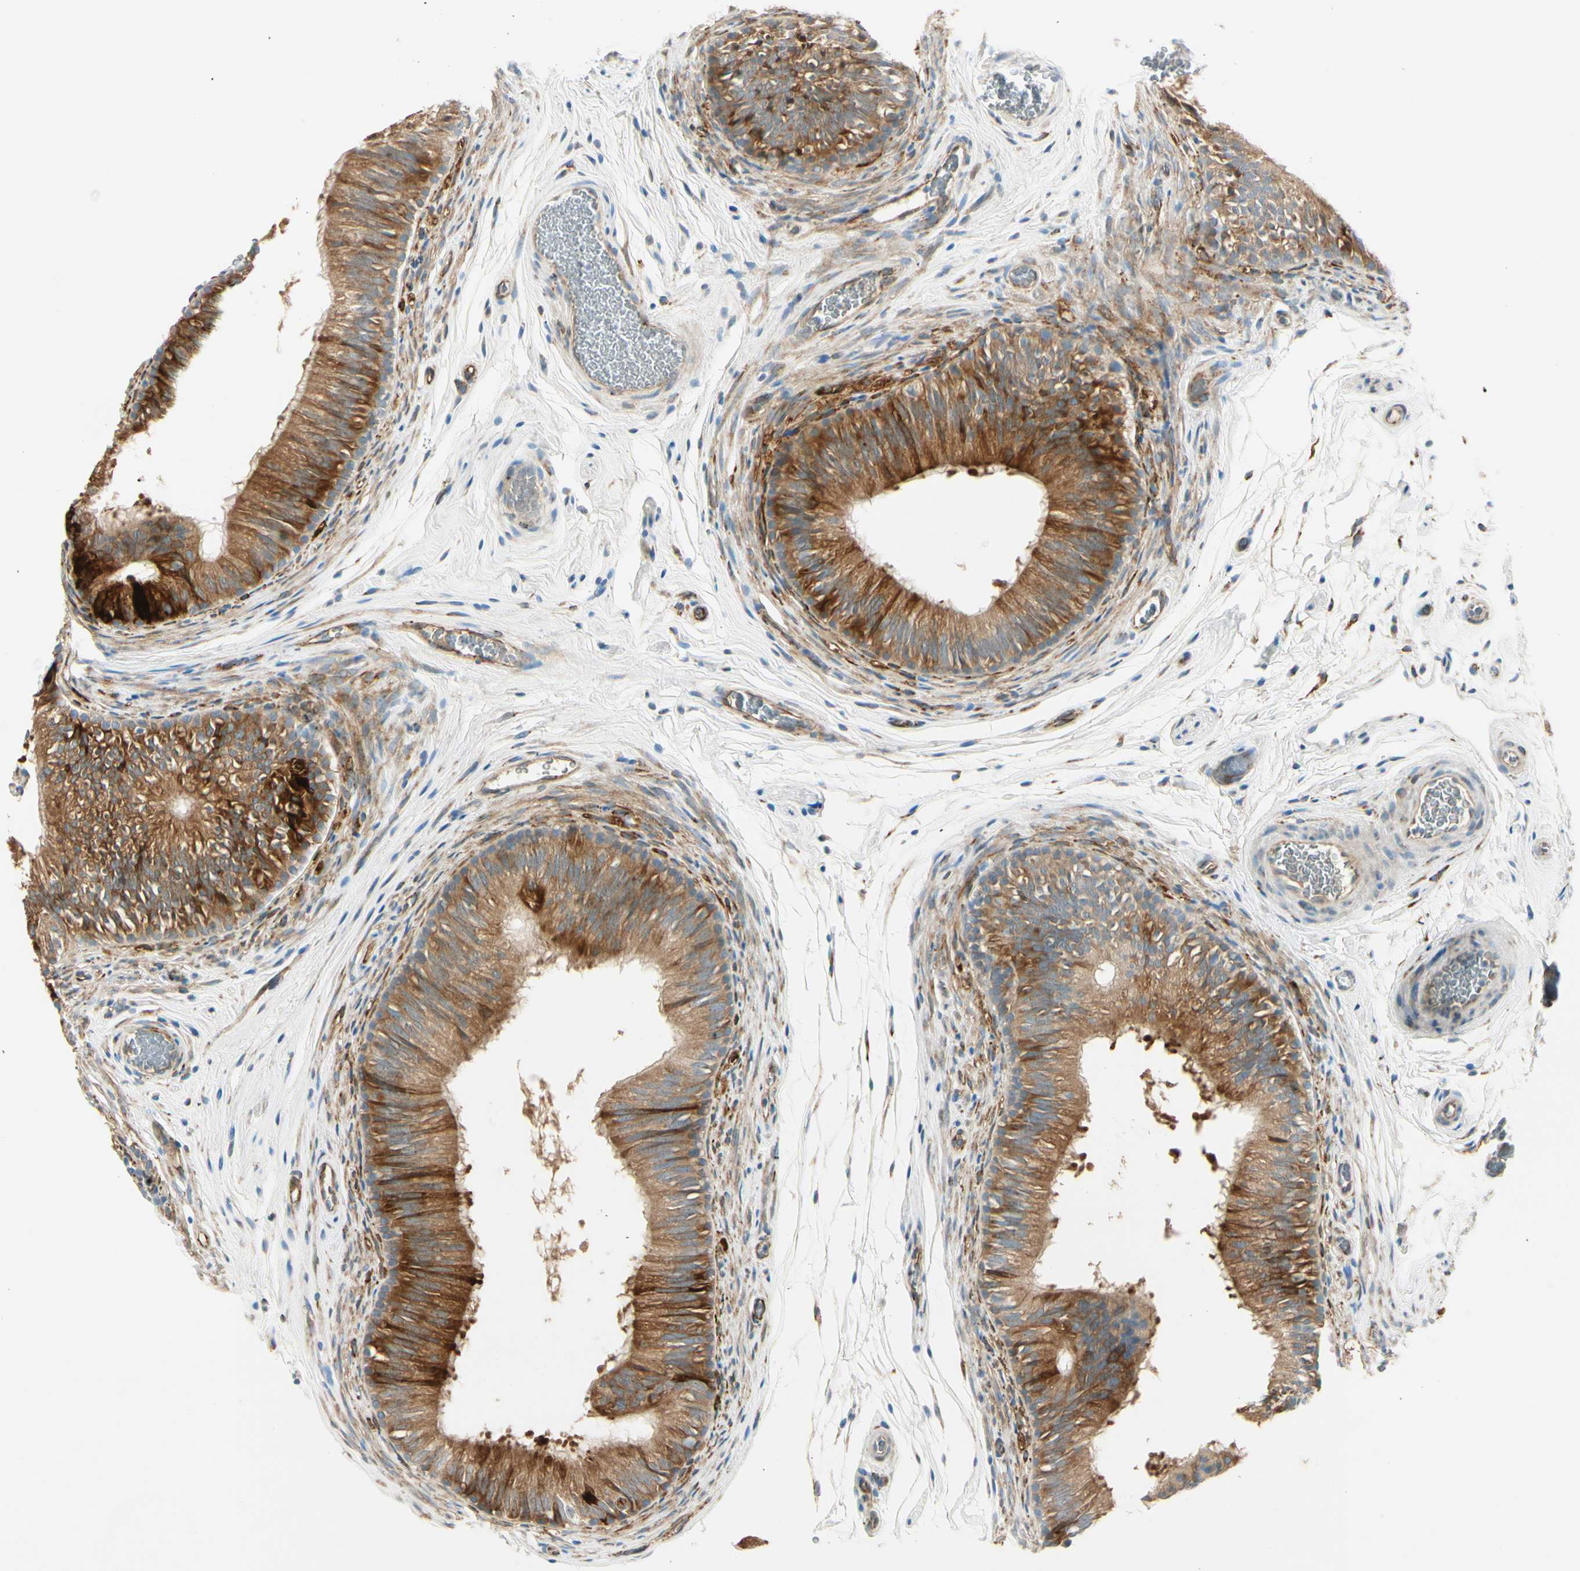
{"staining": {"intensity": "strong", "quantity": ">75%", "location": "cytoplasmic/membranous"}, "tissue": "epididymis", "cell_type": "Glandular cells", "image_type": "normal", "snomed": [{"axis": "morphology", "description": "Normal tissue, NOS"}, {"axis": "topography", "description": "Epididymis"}], "caption": "Immunohistochemical staining of benign epididymis demonstrates >75% levels of strong cytoplasmic/membranous protein positivity in about >75% of glandular cells. Using DAB (brown) and hematoxylin (blue) stains, captured at high magnification using brightfield microscopy.", "gene": "FKBP7", "patient": {"sex": "male", "age": 36}}